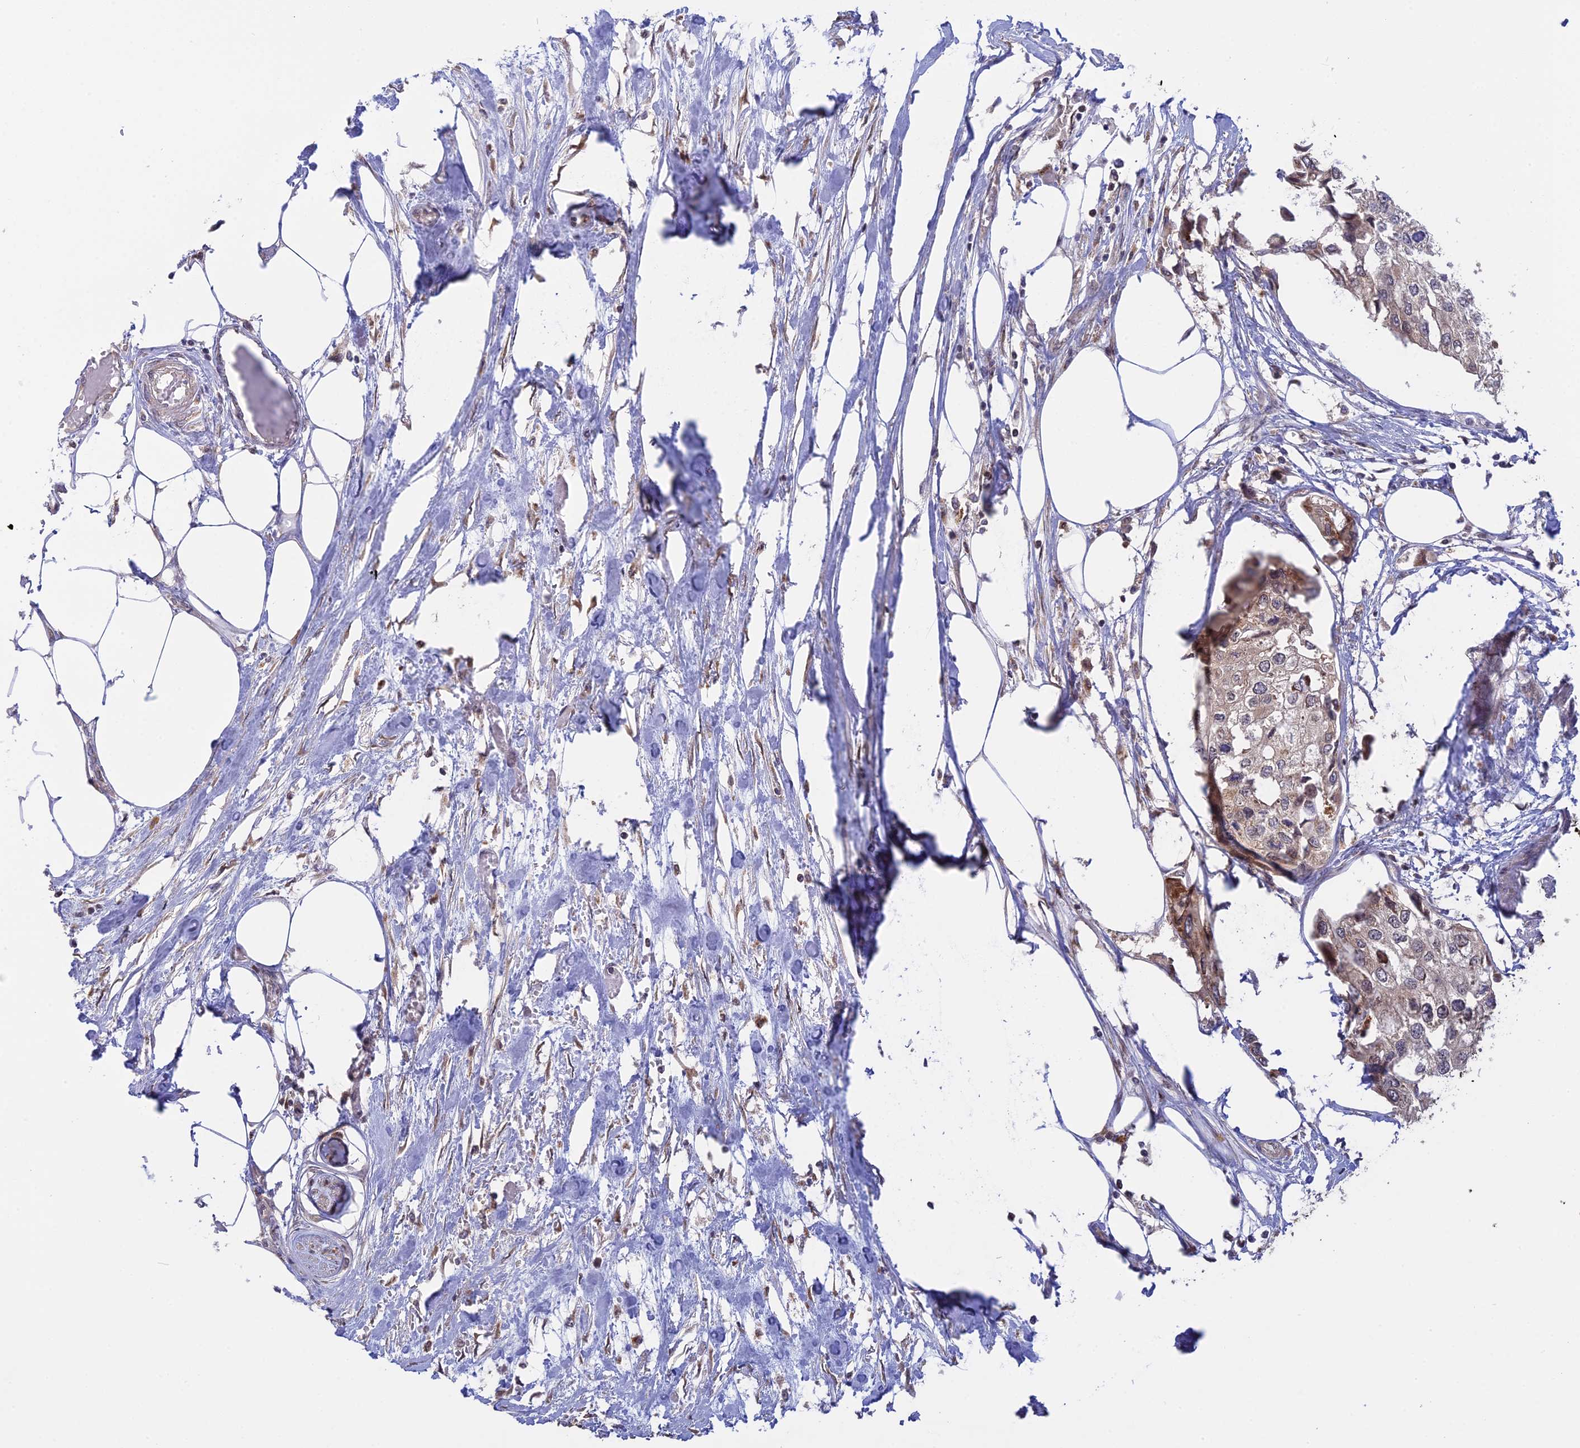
{"staining": {"intensity": "weak", "quantity": "<25%", "location": "cytoplasmic/membranous"}, "tissue": "urothelial cancer", "cell_type": "Tumor cells", "image_type": "cancer", "snomed": [{"axis": "morphology", "description": "Urothelial carcinoma, High grade"}, {"axis": "topography", "description": "Urinary bladder"}], "caption": "DAB immunohistochemical staining of human high-grade urothelial carcinoma exhibits no significant positivity in tumor cells.", "gene": "GSKIP", "patient": {"sex": "male", "age": 64}}